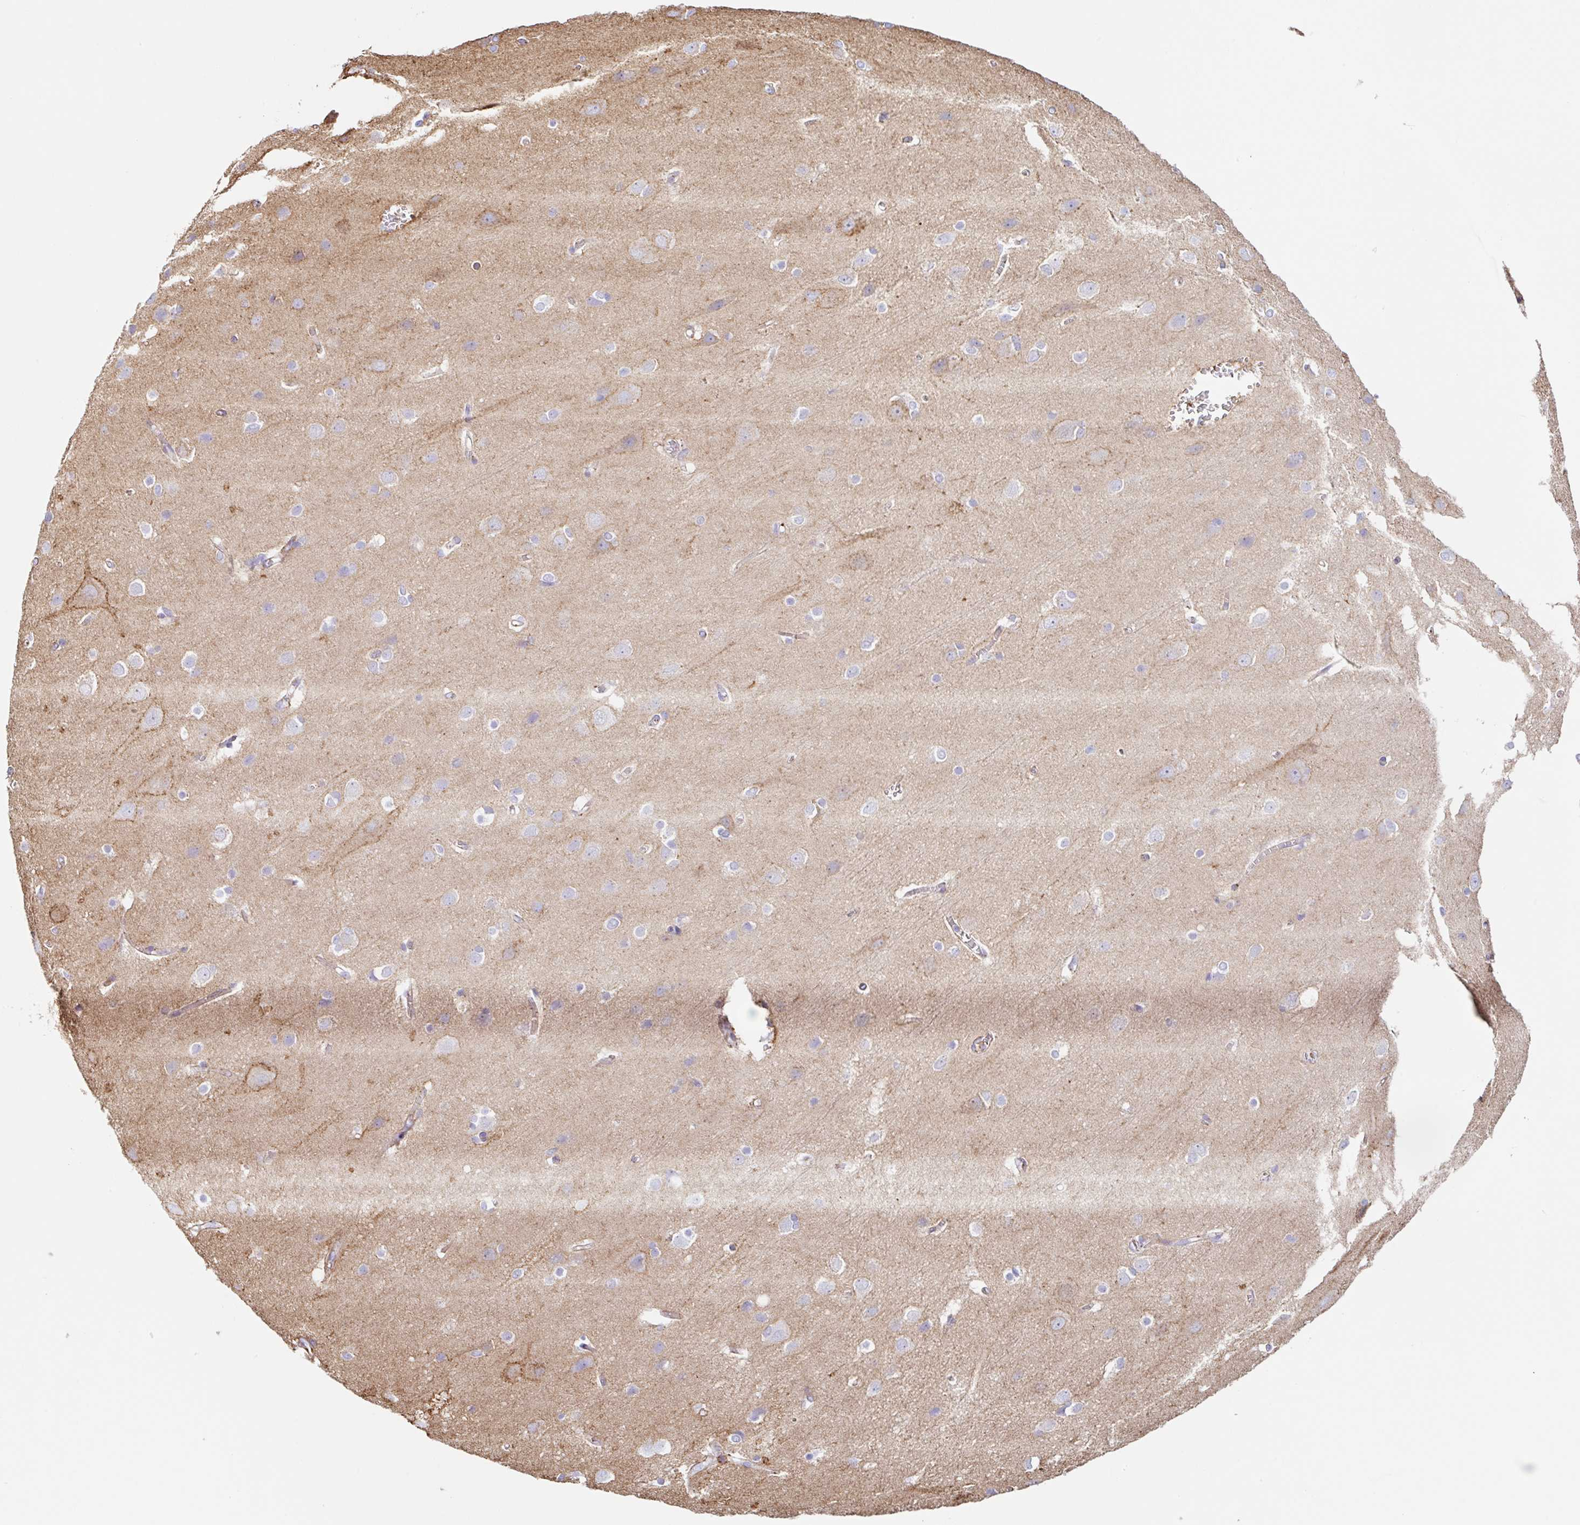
{"staining": {"intensity": "negative", "quantity": "none", "location": "none"}, "tissue": "cerebral cortex", "cell_type": "Endothelial cells", "image_type": "normal", "snomed": [{"axis": "morphology", "description": "Normal tissue, NOS"}, {"axis": "topography", "description": "Cerebral cortex"}], "caption": "This is an IHC histopathology image of unremarkable cerebral cortex. There is no staining in endothelial cells.", "gene": "MTTP", "patient": {"sex": "male", "age": 37}}